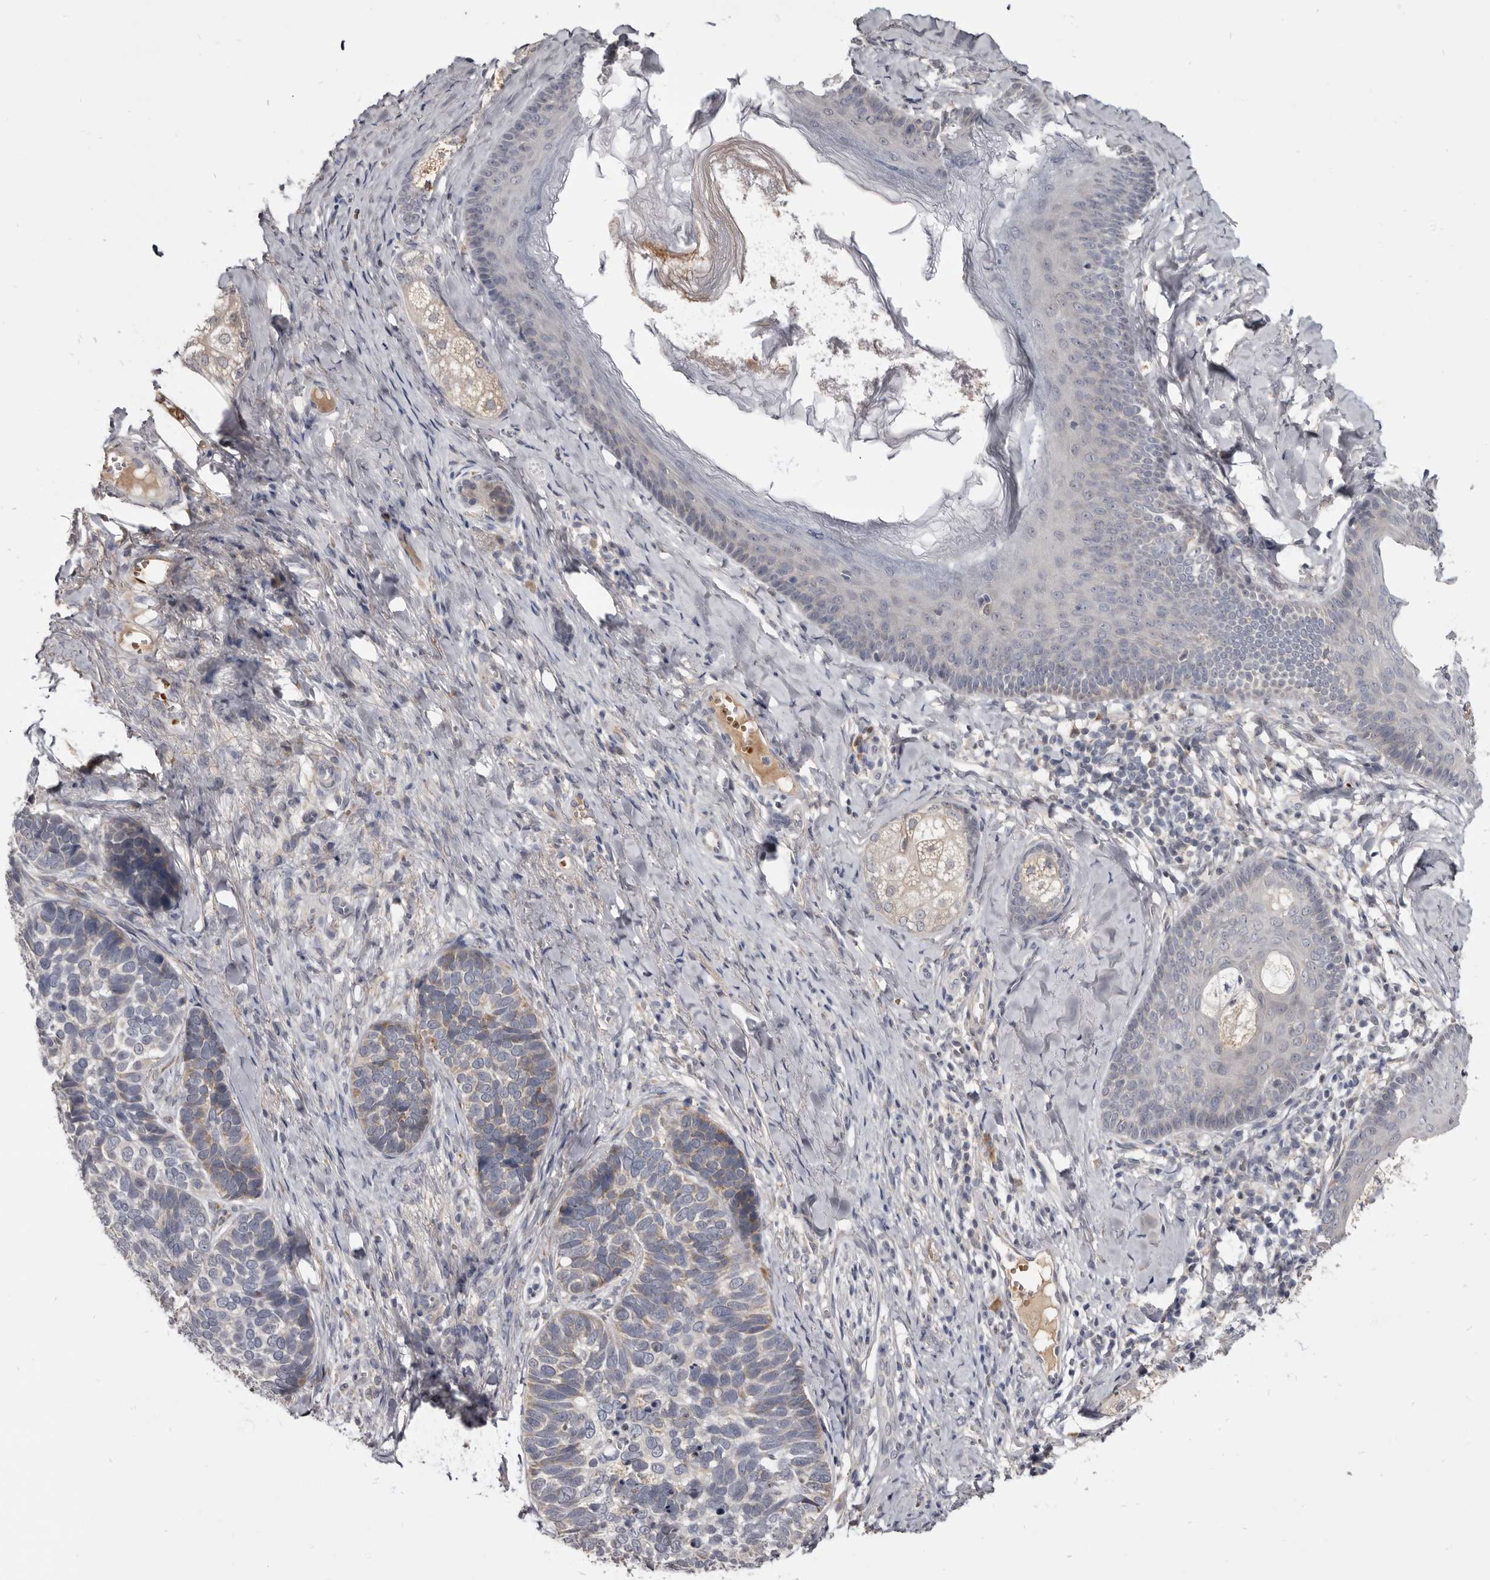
{"staining": {"intensity": "weak", "quantity": "<25%", "location": "cytoplasmic/membranous"}, "tissue": "skin cancer", "cell_type": "Tumor cells", "image_type": "cancer", "snomed": [{"axis": "morphology", "description": "Basal cell carcinoma"}, {"axis": "topography", "description": "Skin"}], "caption": "Tumor cells show no significant staining in skin basal cell carcinoma. (Stains: DAB immunohistochemistry (IHC) with hematoxylin counter stain, Microscopy: brightfield microscopy at high magnification).", "gene": "NENF", "patient": {"sex": "male", "age": 62}}